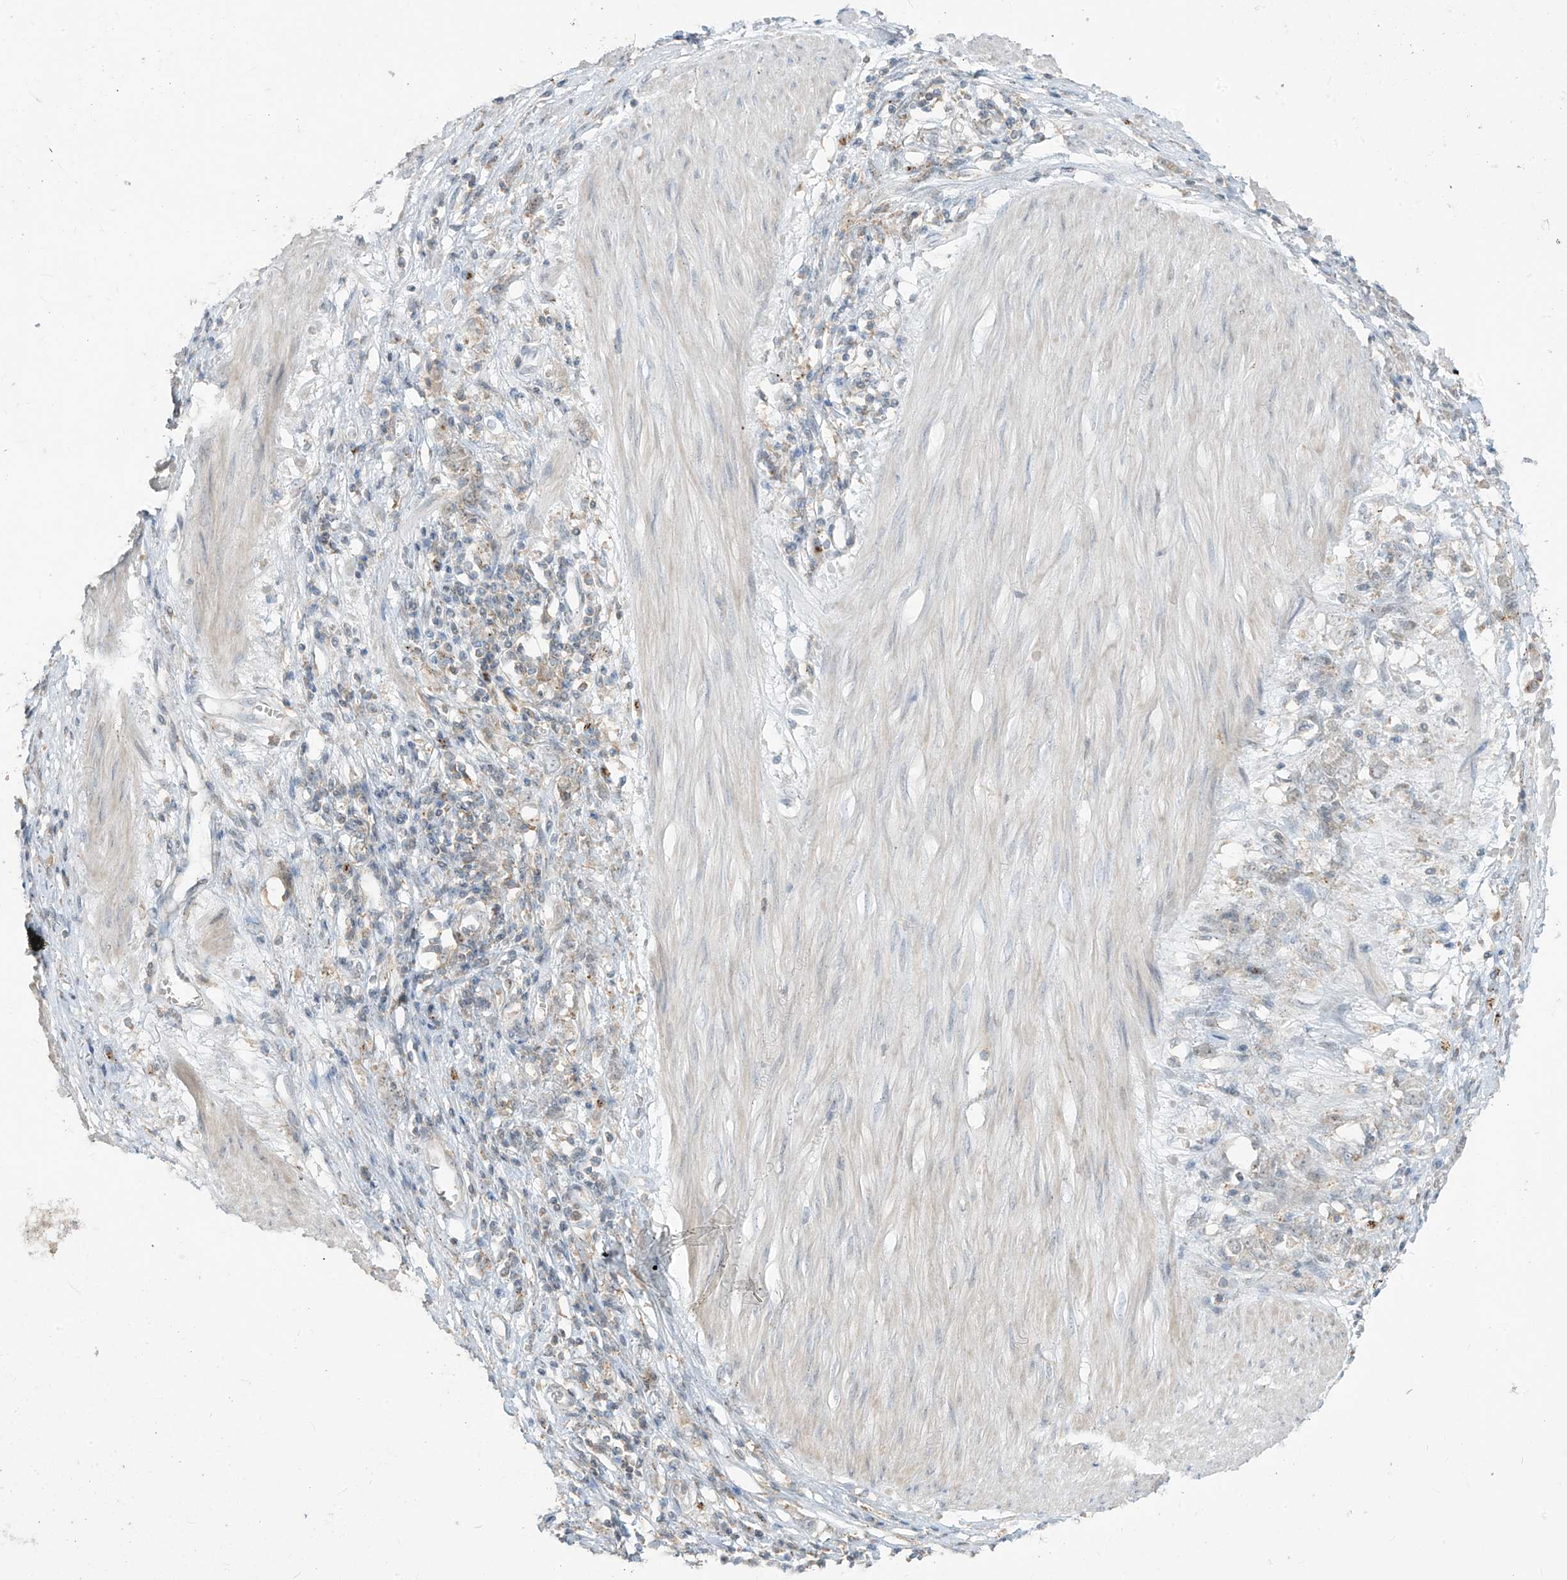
{"staining": {"intensity": "negative", "quantity": "none", "location": "none"}, "tissue": "stomach cancer", "cell_type": "Tumor cells", "image_type": "cancer", "snomed": [{"axis": "morphology", "description": "Adenocarcinoma, NOS"}, {"axis": "topography", "description": "Stomach"}], "caption": "A high-resolution micrograph shows immunohistochemistry (IHC) staining of stomach cancer, which exhibits no significant positivity in tumor cells.", "gene": "PARVG", "patient": {"sex": "female", "age": 76}}